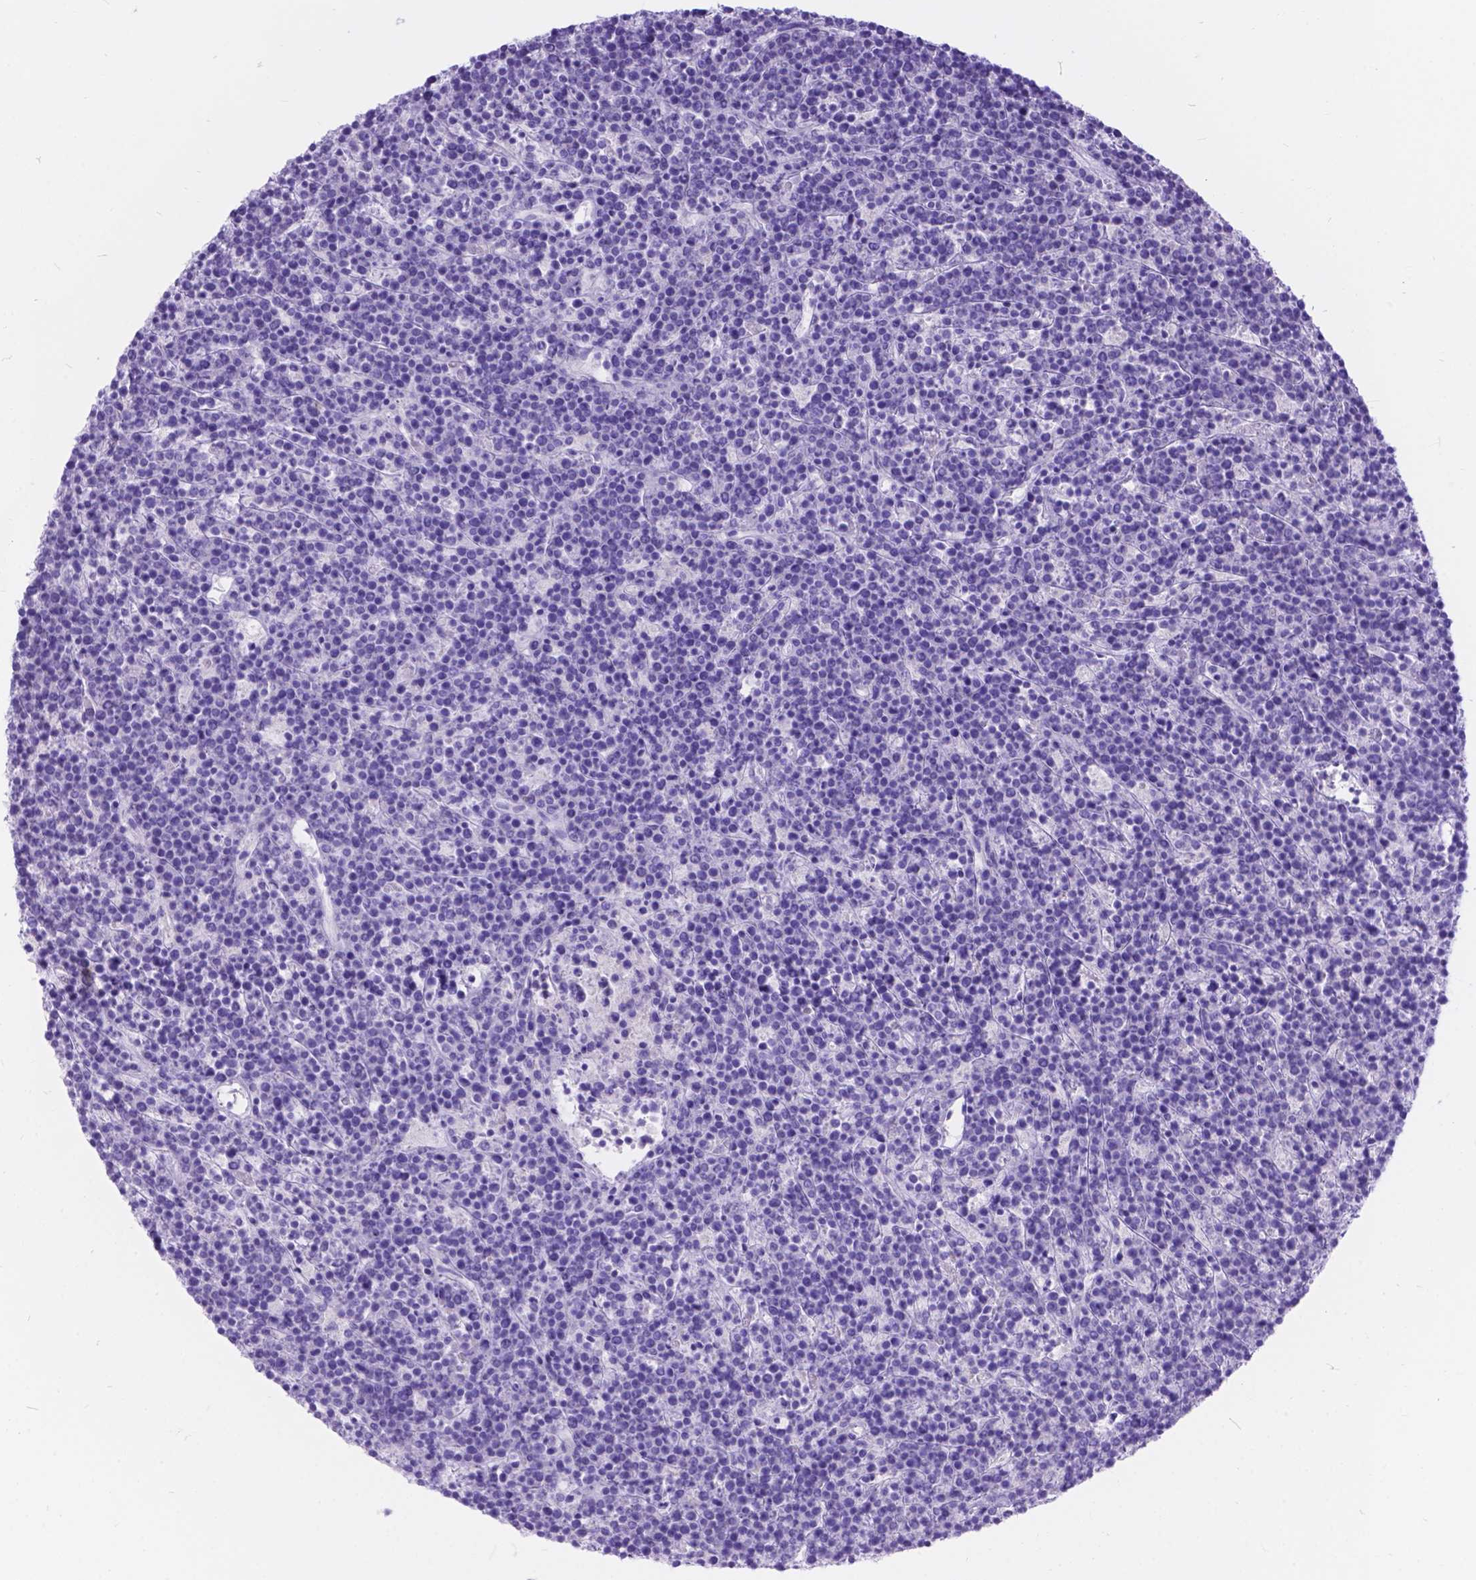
{"staining": {"intensity": "negative", "quantity": "none", "location": "none"}, "tissue": "lymphoma", "cell_type": "Tumor cells", "image_type": "cancer", "snomed": [{"axis": "morphology", "description": "Malignant lymphoma, non-Hodgkin's type, High grade"}, {"axis": "topography", "description": "Ovary"}], "caption": "Immunohistochemistry image of lymphoma stained for a protein (brown), which reveals no staining in tumor cells.", "gene": "KLHL10", "patient": {"sex": "female", "age": 56}}